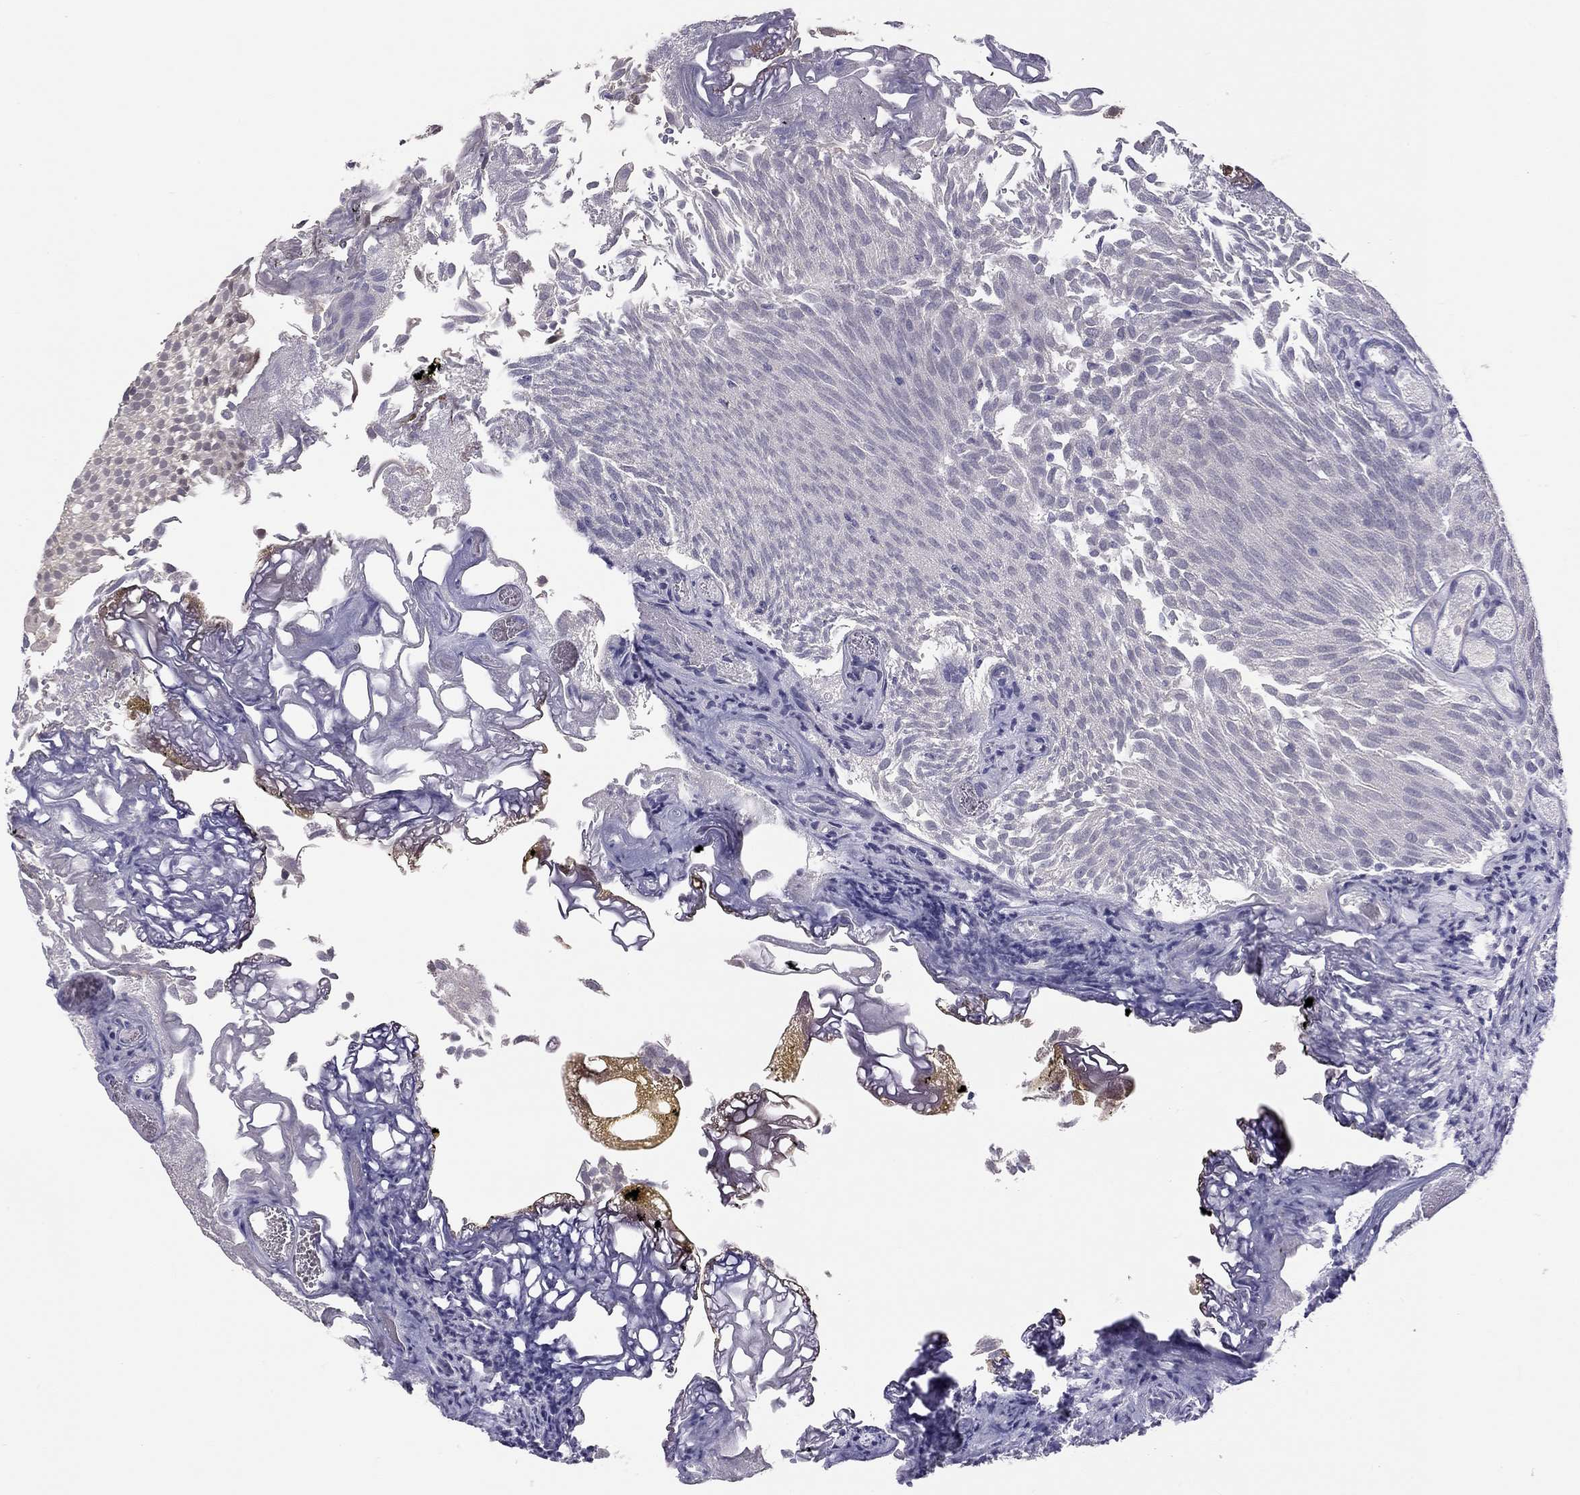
{"staining": {"intensity": "negative", "quantity": "none", "location": "none"}, "tissue": "urothelial cancer", "cell_type": "Tumor cells", "image_type": "cancer", "snomed": [{"axis": "morphology", "description": "Urothelial carcinoma, Low grade"}, {"axis": "topography", "description": "Urinary bladder"}], "caption": "Immunohistochemical staining of human urothelial cancer shows no significant staining in tumor cells.", "gene": "HSF2BP", "patient": {"sex": "male", "age": 52}}